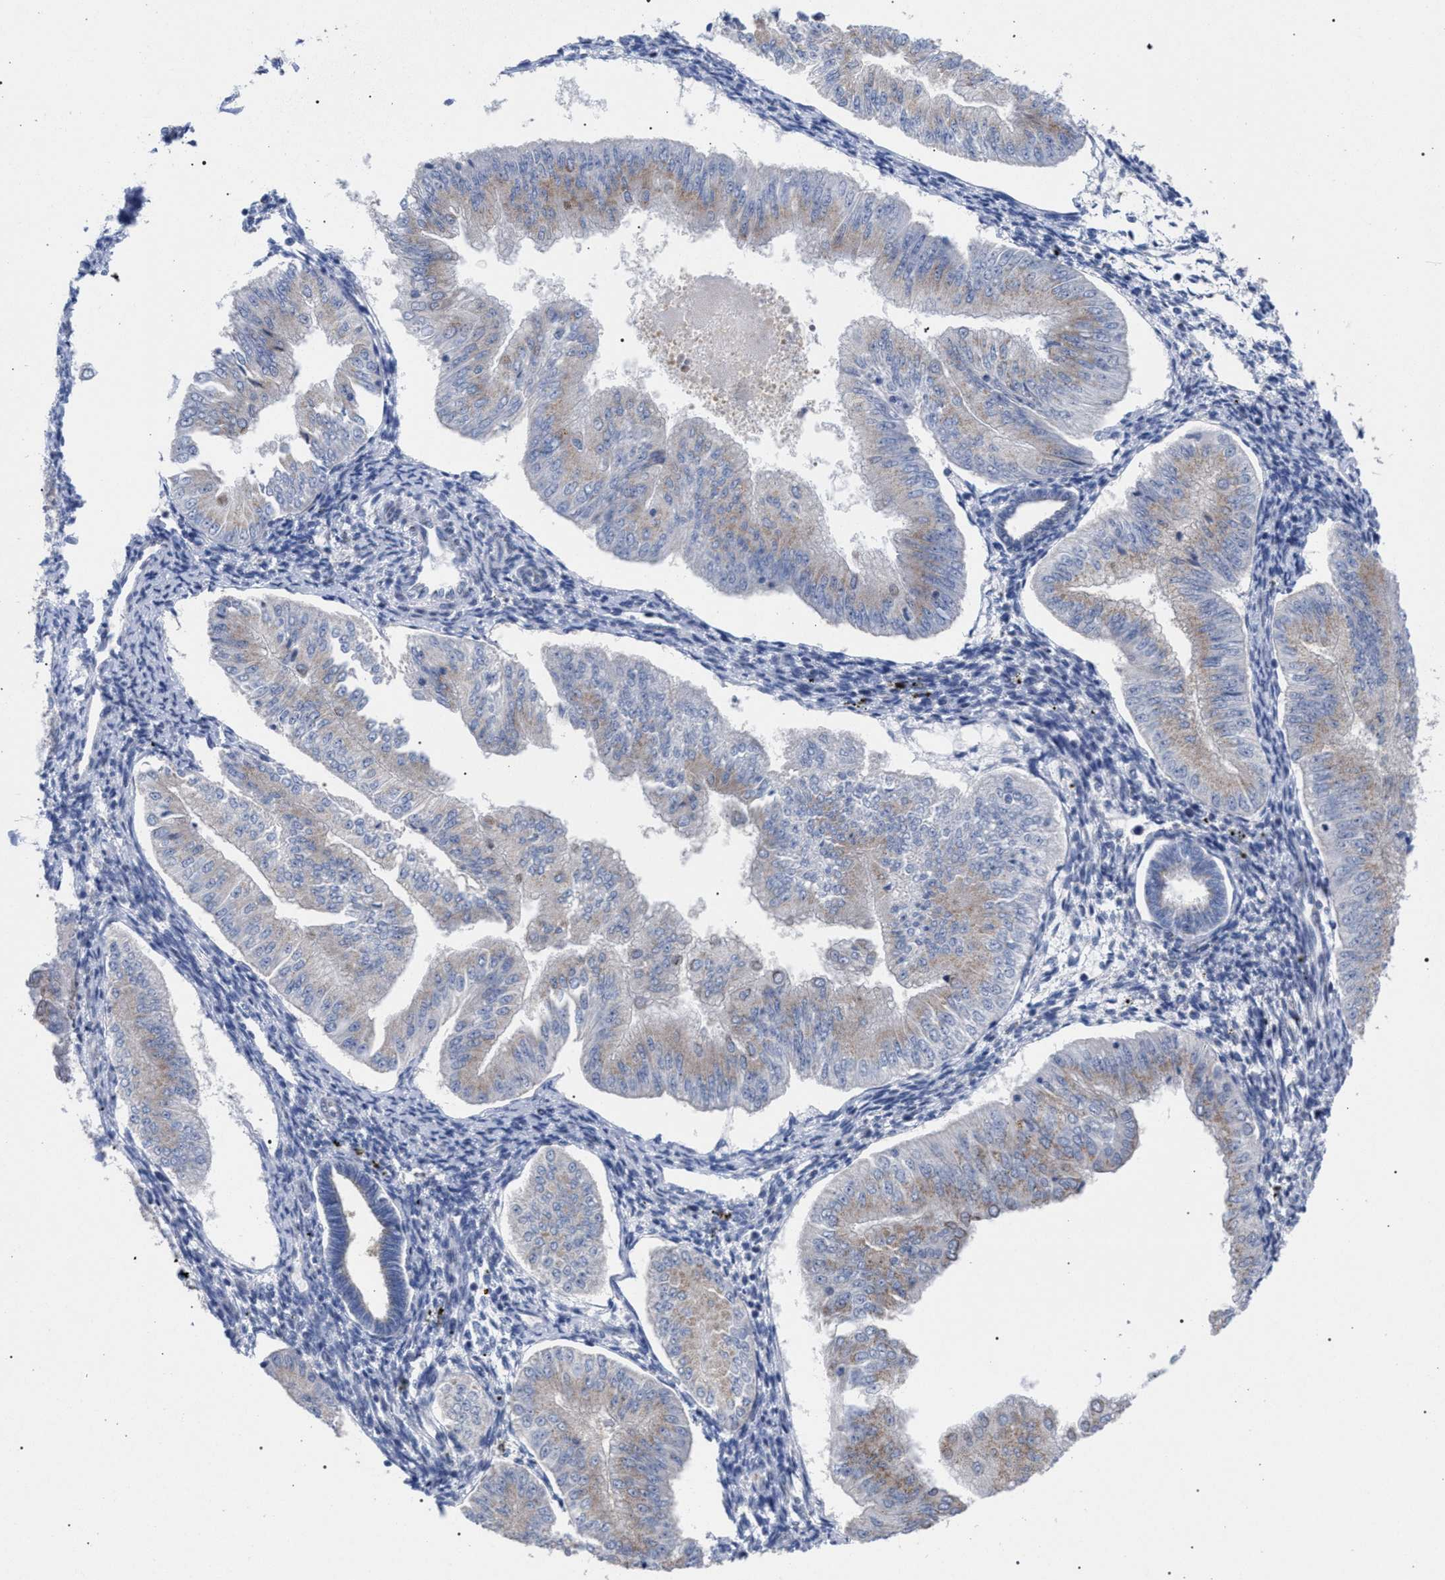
{"staining": {"intensity": "weak", "quantity": "25%-75%", "location": "cytoplasmic/membranous"}, "tissue": "endometrial cancer", "cell_type": "Tumor cells", "image_type": "cancer", "snomed": [{"axis": "morphology", "description": "Normal tissue, NOS"}, {"axis": "morphology", "description": "Adenocarcinoma, NOS"}, {"axis": "topography", "description": "Endometrium"}], "caption": "This is an image of immunohistochemistry (IHC) staining of adenocarcinoma (endometrial), which shows weak staining in the cytoplasmic/membranous of tumor cells.", "gene": "GOLGA2", "patient": {"sex": "female", "age": 53}}